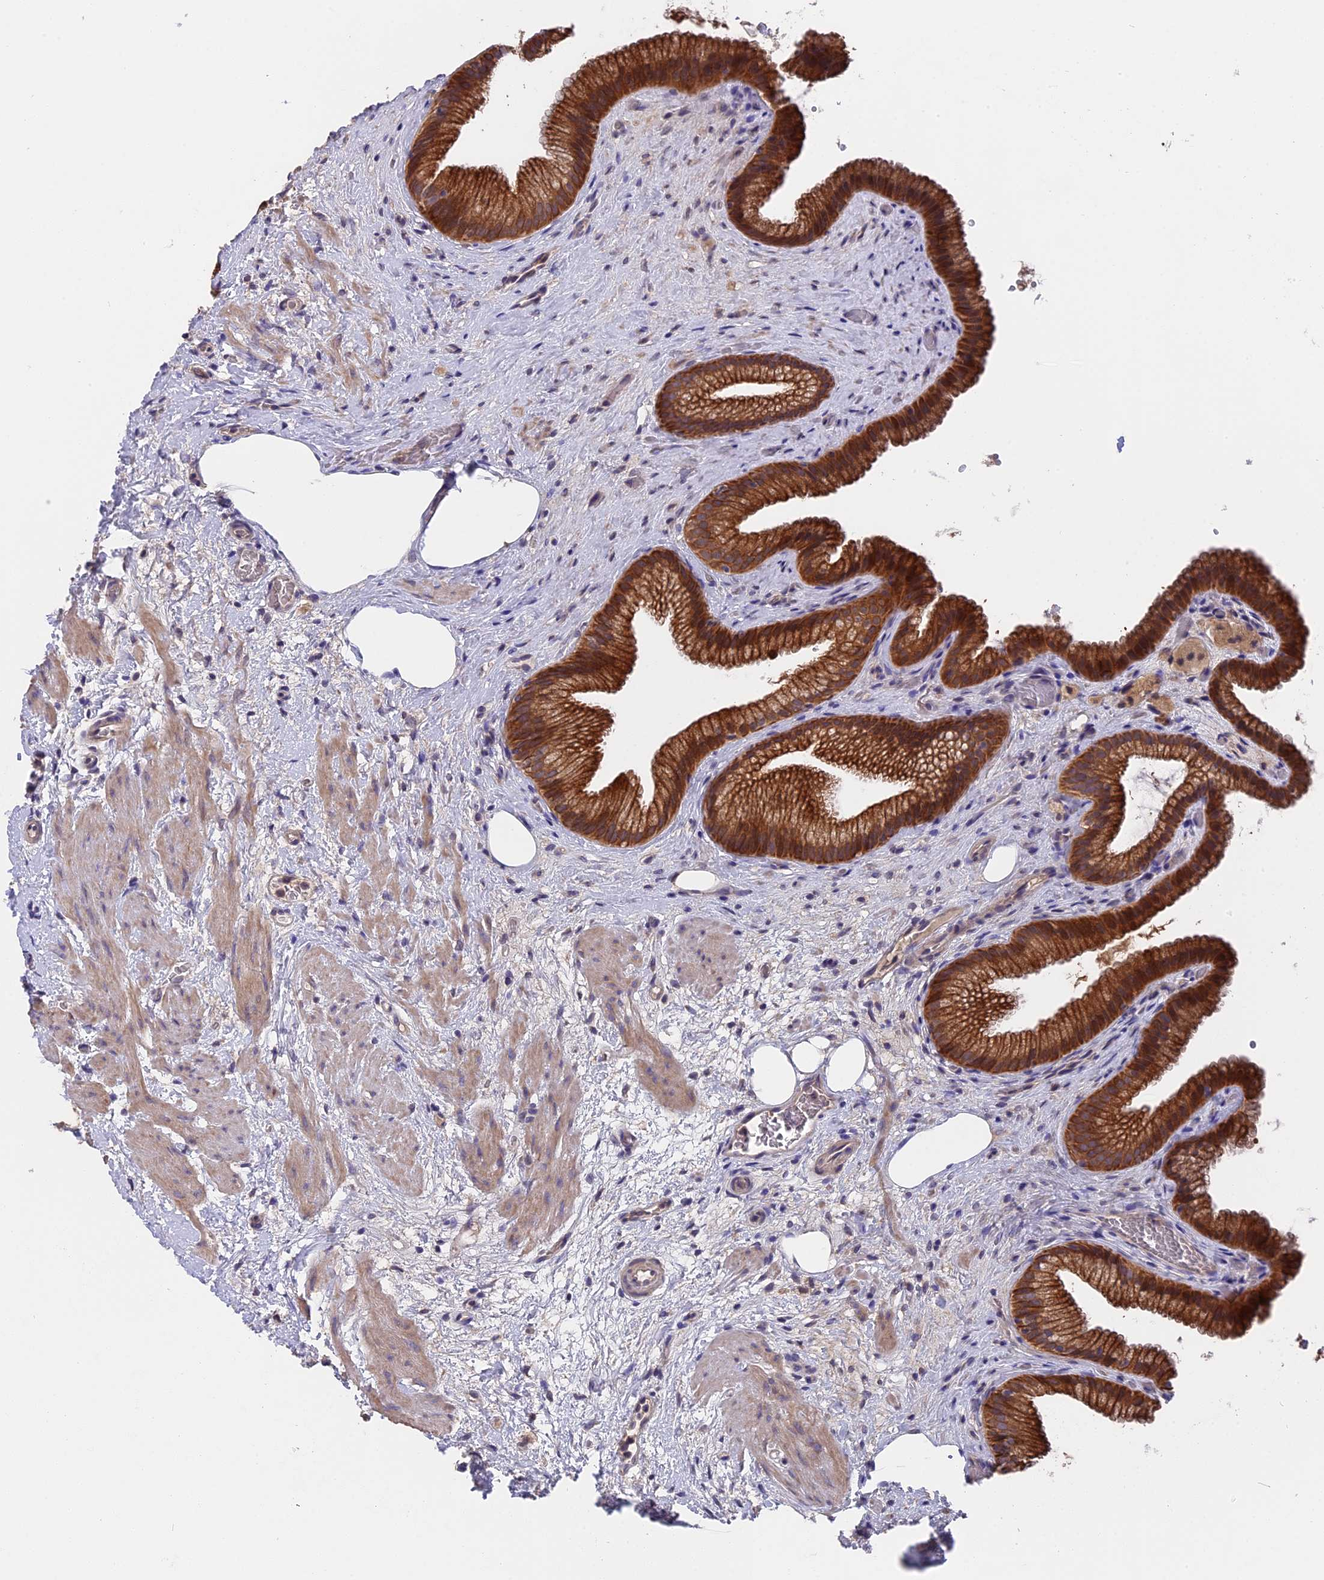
{"staining": {"intensity": "strong", "quantity": ">75%", "location": "cytoplasmic/membranous"}, "tissue": "gallbladder", "cell_type": "Glandular cells", "image_type": "normal", "snomed": [{"axis": "morphology", "description": "Normal tissue, NOS"}, {"axis": "morphology", "description": "Inflammation, NOS"}, {"axis": "topography", "description": "Gallbladder"}], "caption": "Glandular cells exhibit strong cytoplasmic/membranous expression in about >75% of cells in benign gallbladder. The protein is stained brown, and the nuclei are stained in blue (DAB IHC with brightfield microscopy, high magnification).", "gene": "ZCCHC2", "patient": {"sex": "male", "age": 51}}